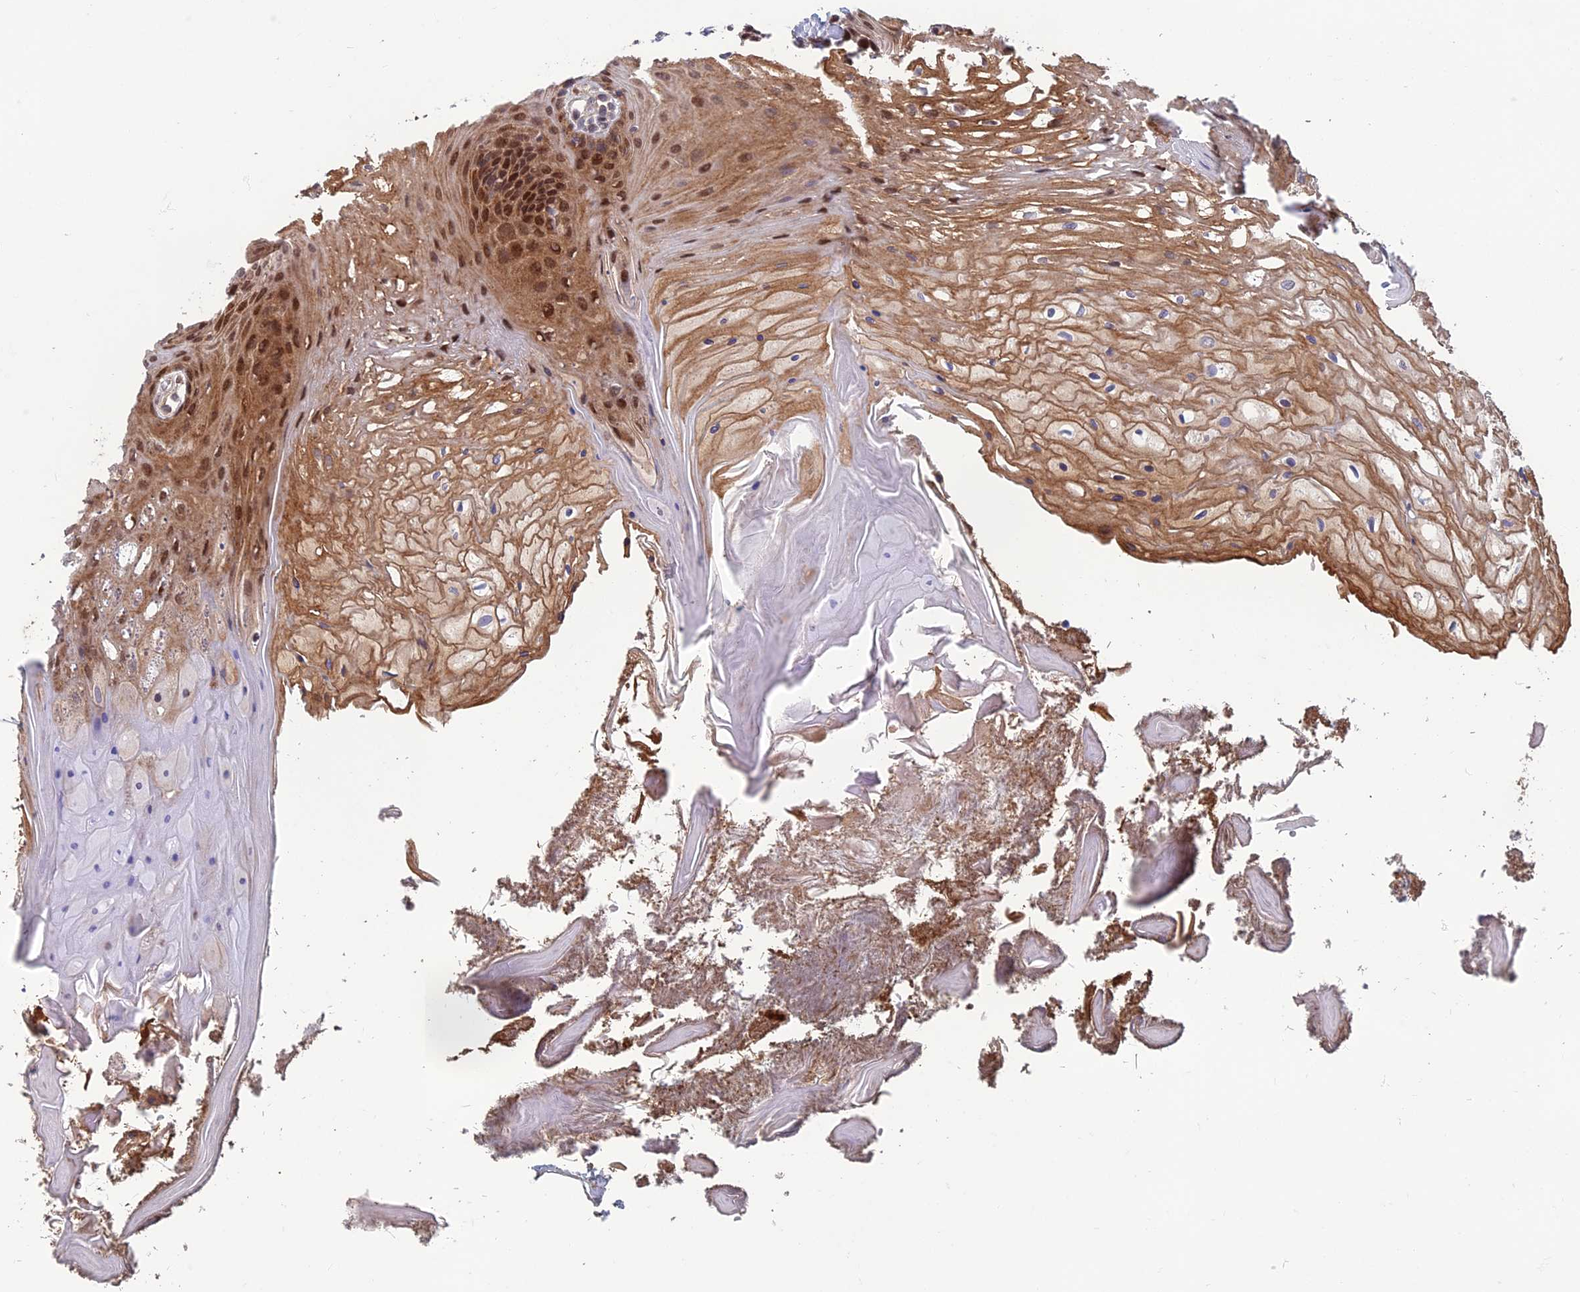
{"staining": {"intensity": "moderate", "quantity": ">75%", "location": "cytoplasmic/membranous,nuclear"}, "tissue": "oral mucosa", "cell_type": "Squamous epithelial cells", "image_type": "normal", "snomed": [{"axis": "morphology", "description": "Normal tissue, NOS"}, {"axis": "topography", "description": "Oral tissue"}], "caption": "Immunohistochemical staining of normal human oral mucosa reveals moderate cytoplasmic/membranous,nuclear protein positivity in about >75% of squamous epithelial cells.", "gene": "CCDC183", "patient": {"sex": "female", "age": 80}}